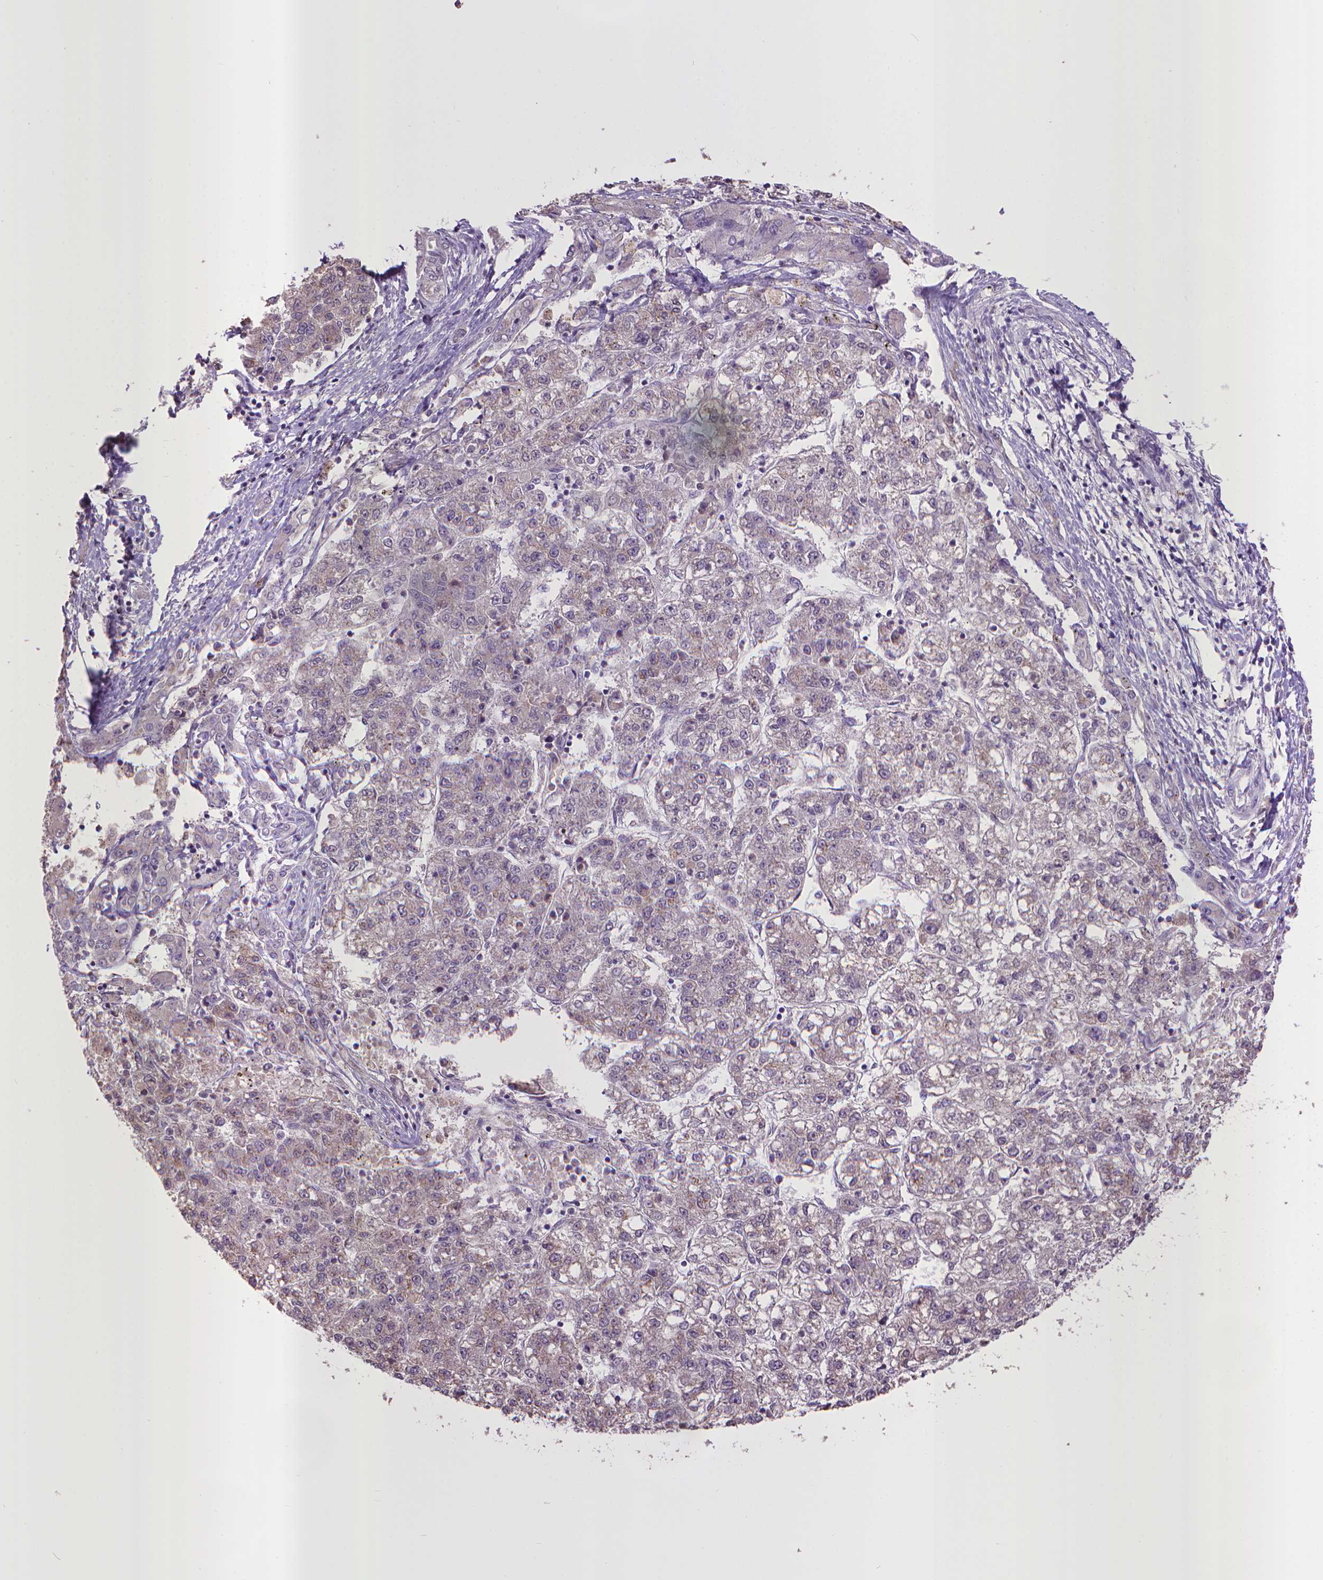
{"staining": {"intensity": "negative", "quantity": "none", "location": "none"}, "tissue": "liver cancer", "cell_type": "Tumor cells", "image_type": "cancer", "snomed": [{"axis": "morphology", "description": "Carcinoma, Hepatocellular, NOS"}, {"axis": "topography", "description": "Liver"}], "caption": "Immunohistochemistry of human liver cancer displays no expression in tumor cells.", "gene": "CPM", "patient": {"sex": "male", "age": 56}}